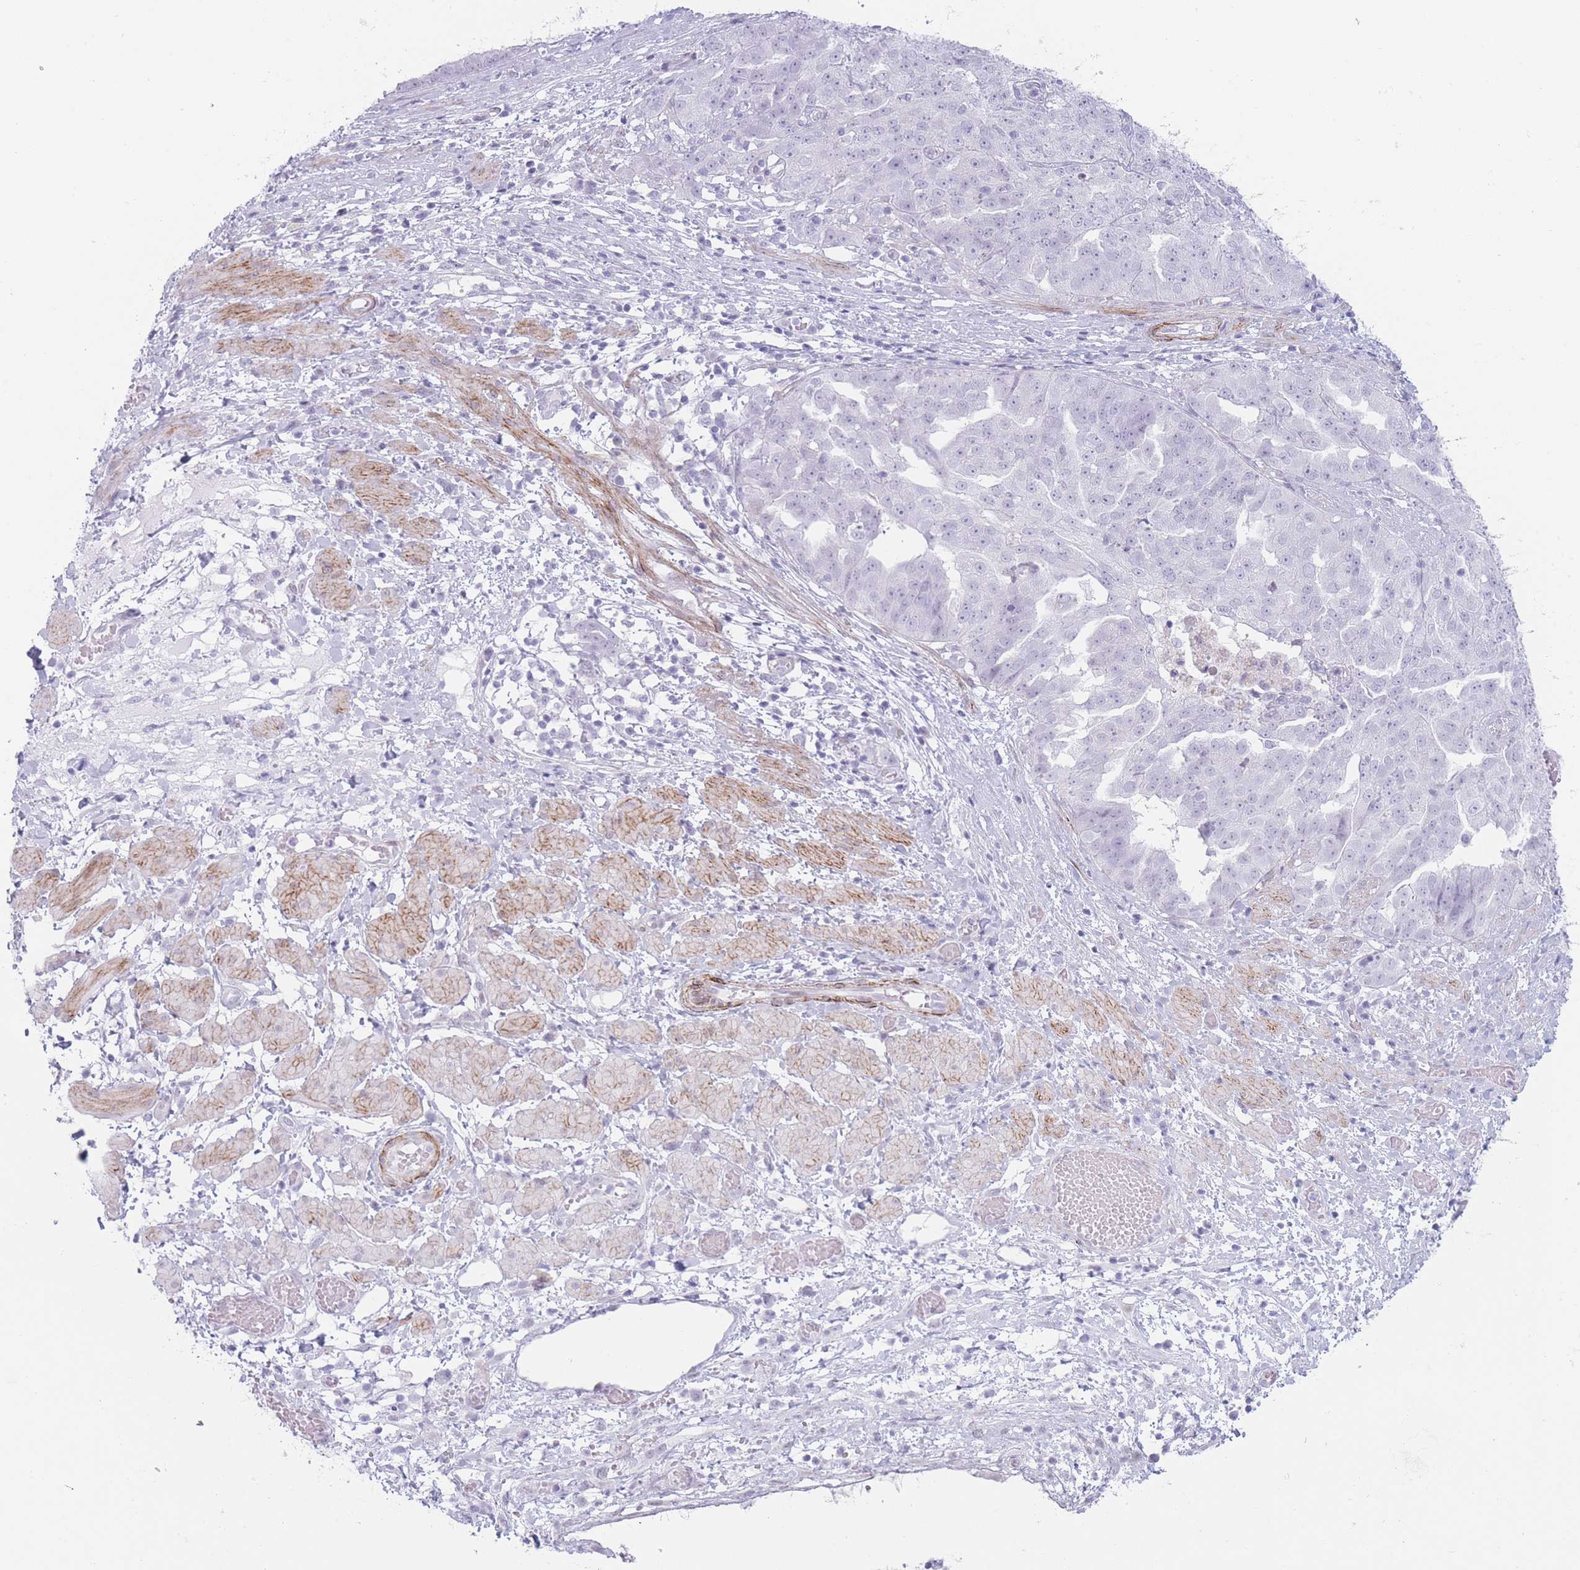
{"staining": {"intensity": "negative", "quantity": "none", "location": "none"}, "tissue": "ovarian cancer", "cell_type": "Tumor cells", "image_type": "cancer", "snomed": [{"axis": "morphology", "description": "Cystadenocarcinoma, serous, NOS"}, {"axis": "topography", "description": "Ovary"}], "caption": "Ovarian cancer was stained to show a protein in brown. There is no significant expression in tumor cells. Nuclei are stained in blue.", "gene": "IFNA6", "patient": {"sex": "female", "age": 58}}